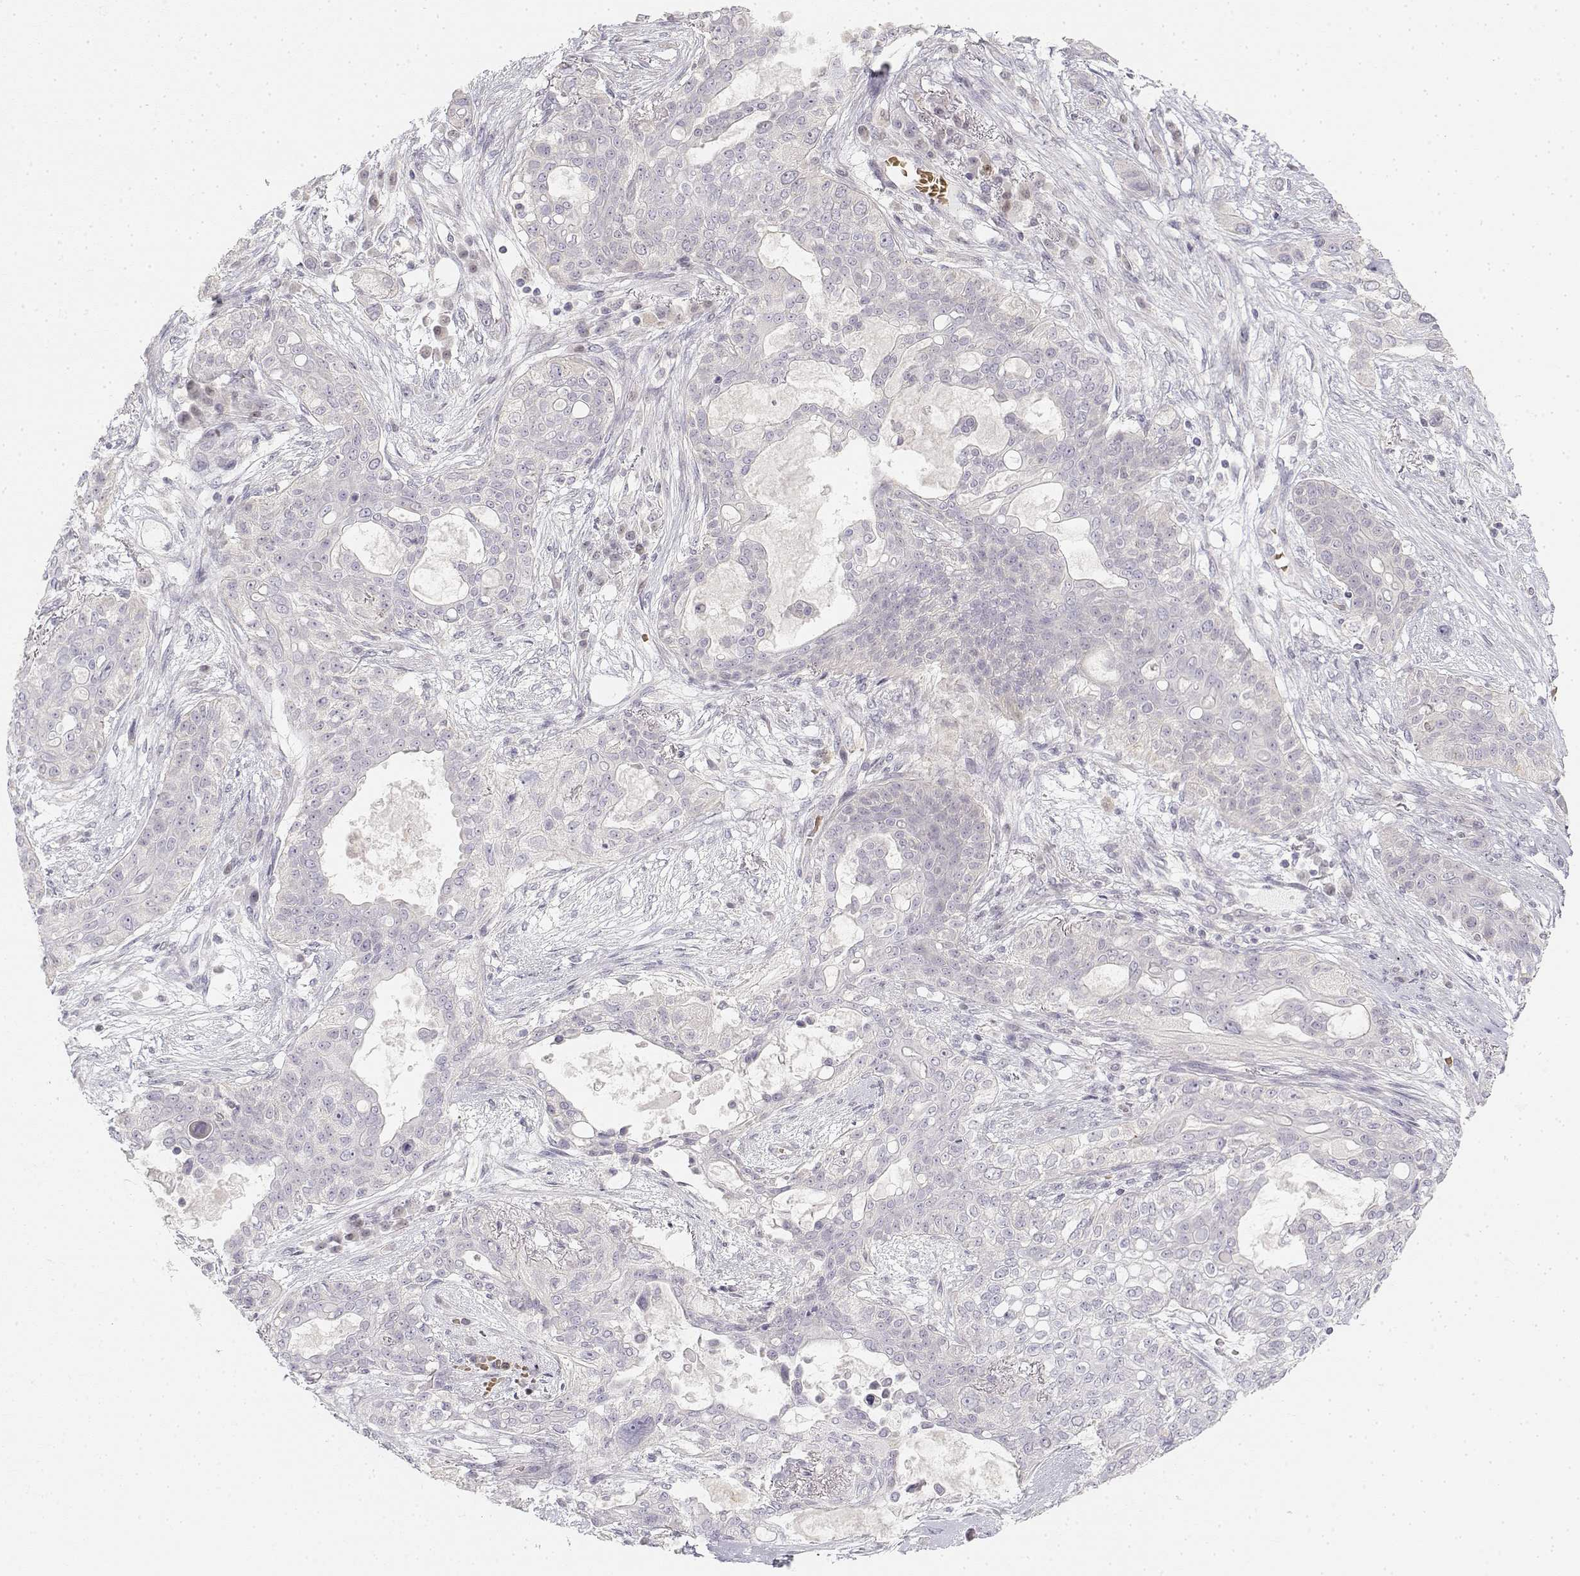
{"staining": {"intensity": "negative", "quantity": "none", "location": "none"}, "tissue": "lung cancer", "cell_type": "Tumor cells", "image_type": "cancer", "snomed": [{"axis": "morphology", "description": "Squamous cell carcinoma, NOS"}, {"axis": "topography", "description": "Lung"}], "caption": "Lung cancer was stained to show a protein in brown. There is no significant expression in tumor cells. Brightfield microscopy of immunohistochemistry stained with DAB (brown) and hematoxylin (blue), captured at high magnification.", "gene": "GLIPR1L2", "patient": {"sex": "female", "age": 70}}